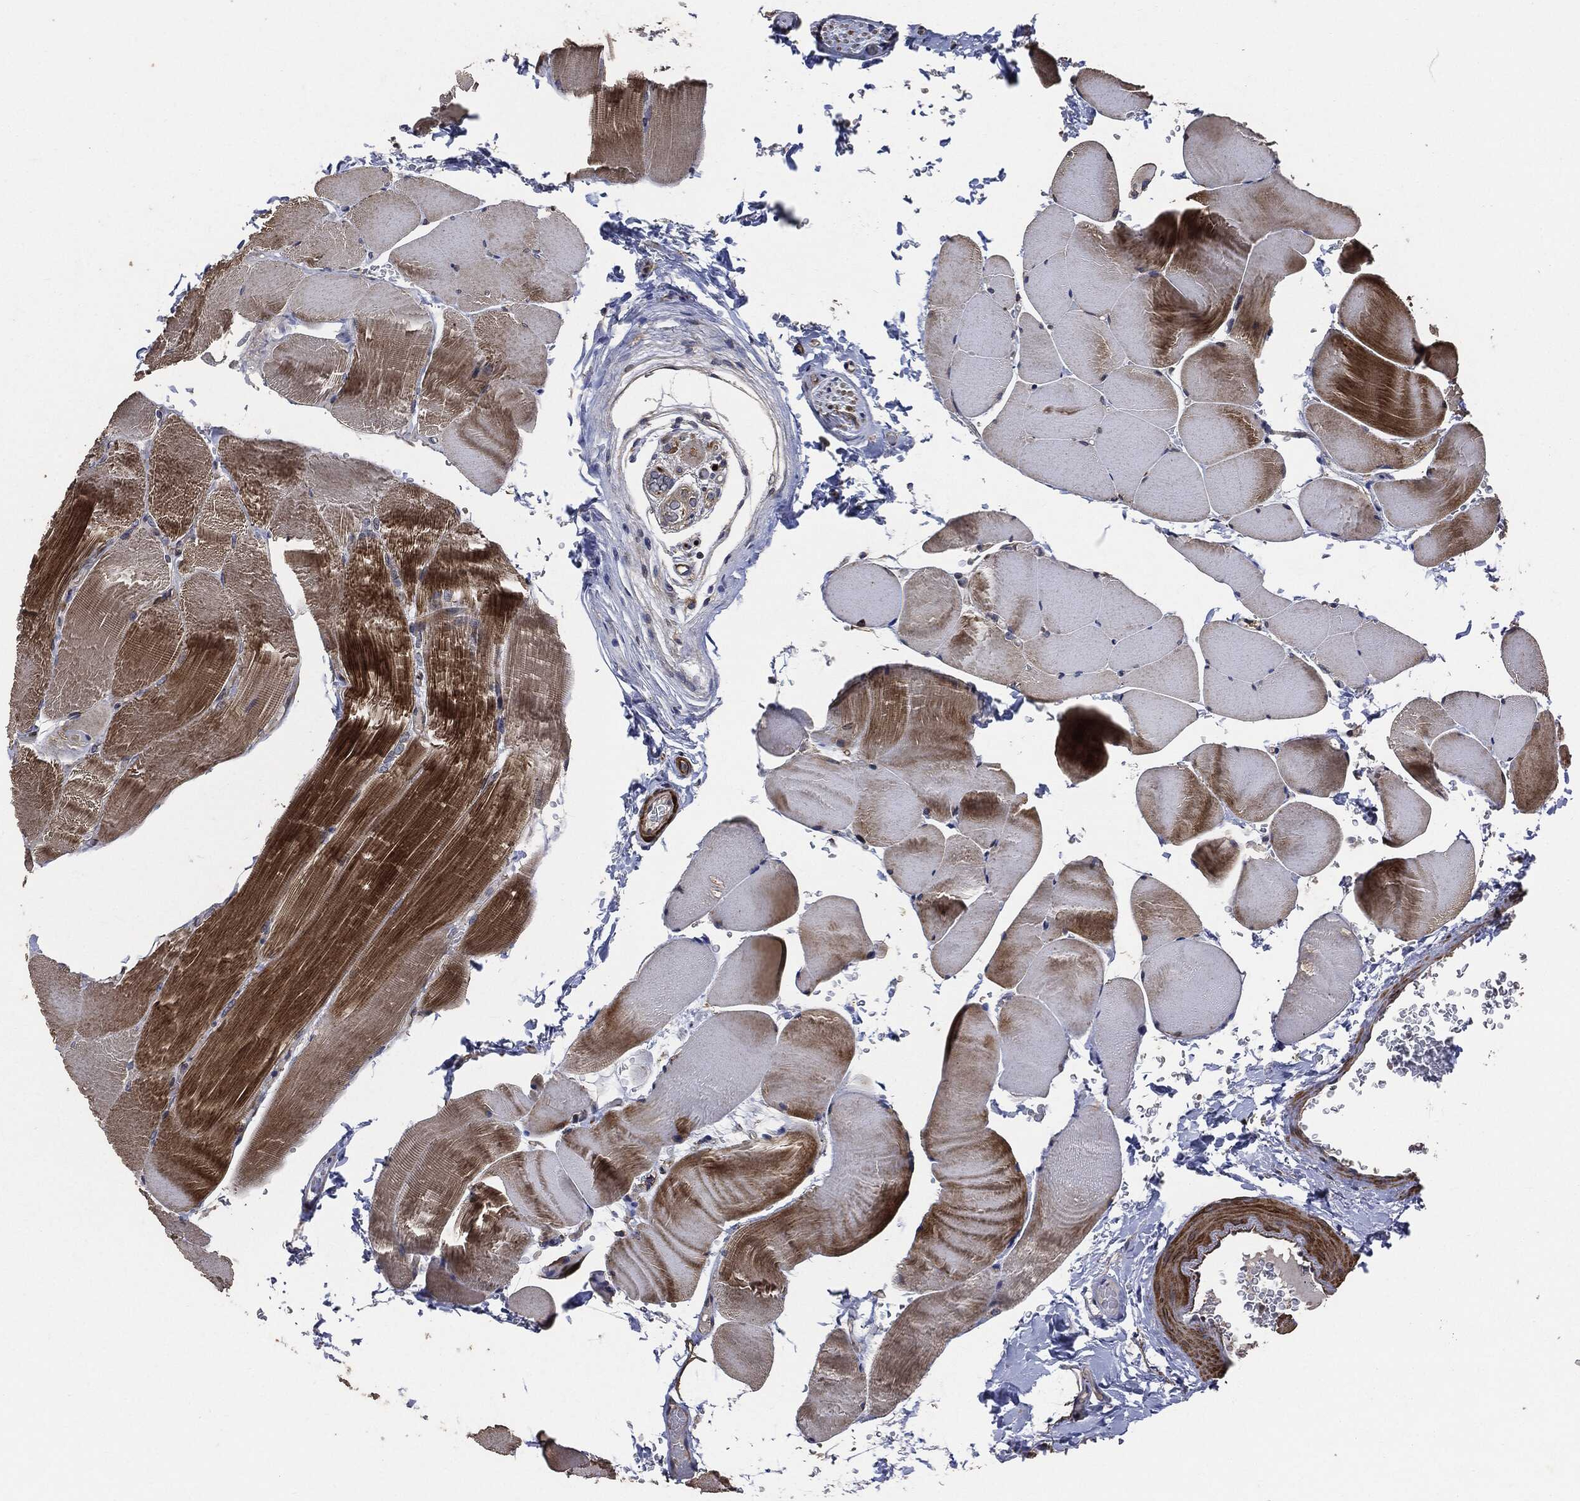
{"staining": {"intensity": "strong", "quantity": "25%-75%", "location": "cytoplasmic/membranous"}, "tissue": "skeletal muscle", "cell_type": "Myocytes", "image_type": "normal", "snomed": [{"axis": "morphology", "description": "Normal tissue, NOS"}, {"axis": "topography", "description": "Skeletal muscle"}], "caption": "Immunohistochemistry staining of unremarkable skeletal muscle, which demonstrates high levels of strong cytoplasmic/membranous staining in about 25%-75% of myocytes indicating strong cytoplasmic/membranous protein expression. The staining was performed using DAB (3,3'-diaminobenzidine) (brown) for protein detection and nuclei were counterstained in hematoxylin (blue).", "gene": "STK3", "patient": {"sex": "female", "age": 37}}